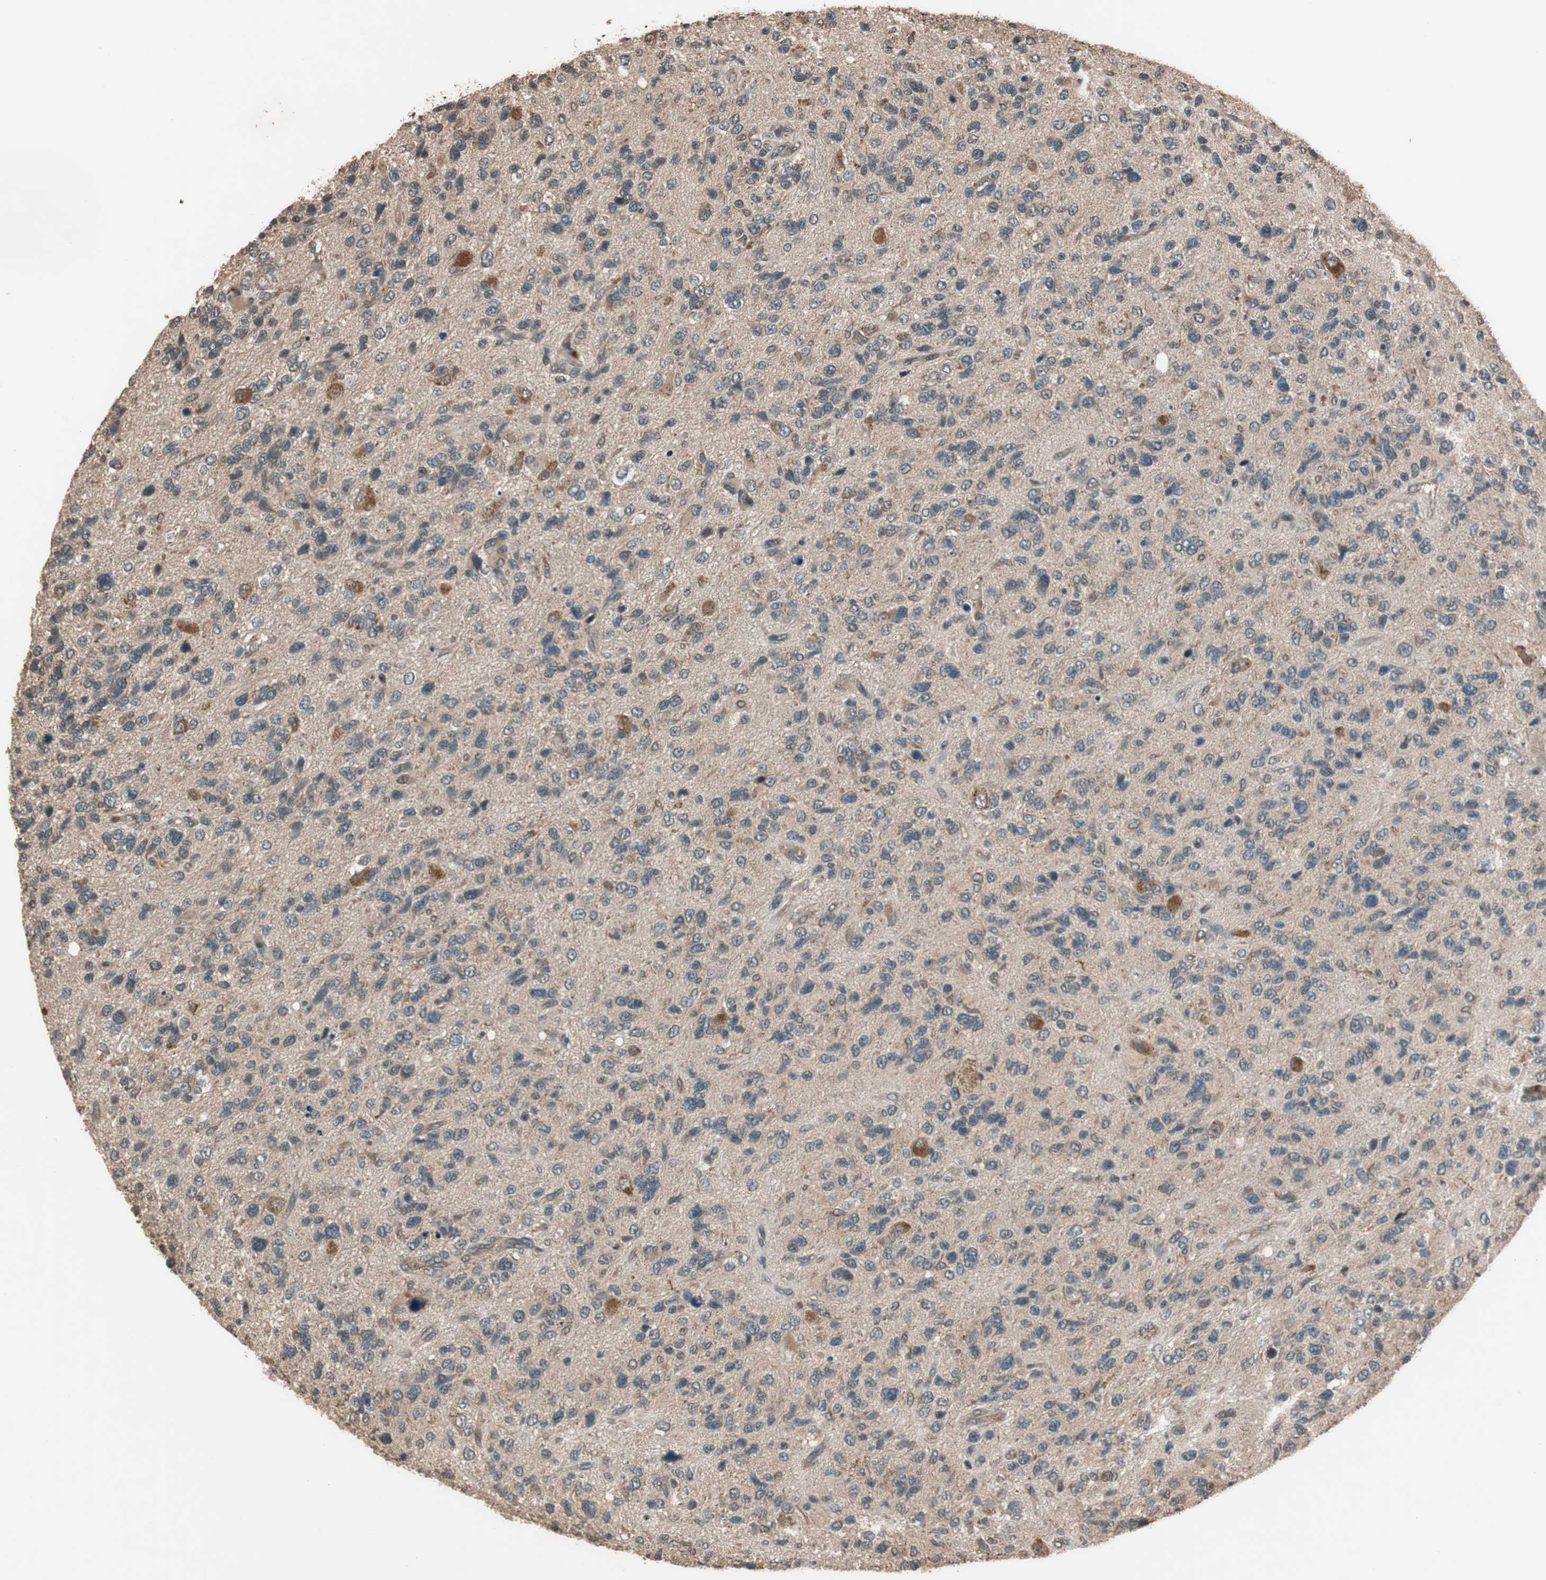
{"staining": {"intensity": "weak", "quantity": "25%-75%", "location": "cytoplasmic/membranous"}, "tissue": "glioma", "cell_type": "Tumor cells", "image_type": "cancer", "snomed": [{"axis": "morphology", "description": "Glioma, malignant, High grade"}, {"axis": "topography", "description": "Brain"}], "caption": "High-grade glioma (malignant) stained with a protein marker displays weak staining in tumor cells.", "gene": "TMEM230", "patient": {"sex": "female", "age": 58}}